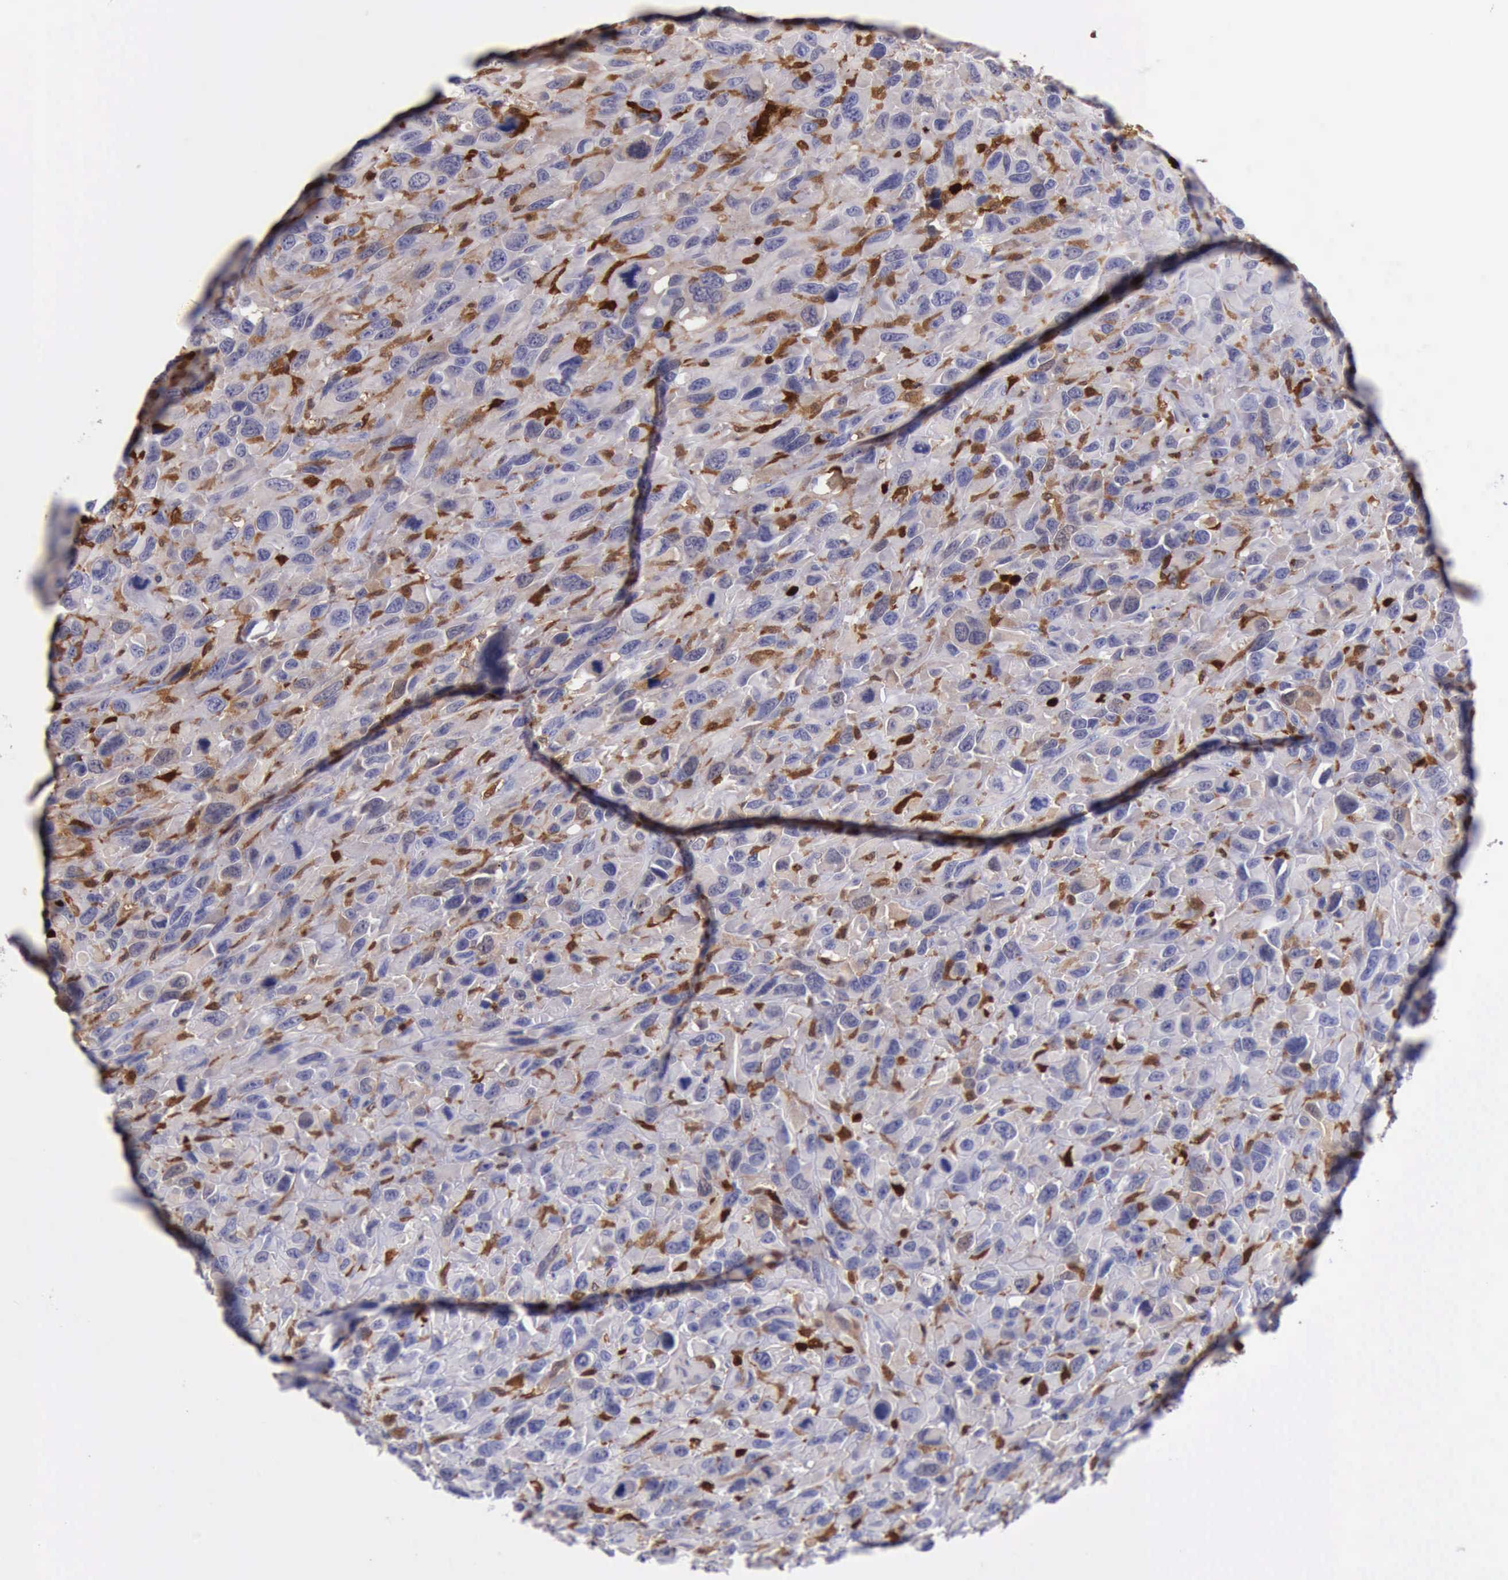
{"staining": {"intensity": "negative", "quantity": "none", "location": "none"}, "tissue": "renal cancer", "cell_type": "Tumor cells", "image_type": "cancer", "snomed": [{"axis": "morphology", "description": "Adenocarcinoma, NOS"}, {"axis": "topography", "description": "Kidney"}], "caption": "A high-resolution histopathology image shows immunohistochemistry staining of renal cancer, which reveals no significant expression in tumor cells. Nuclei are stained in blue.", "gene": "CSTA", "patient": {"sex": "male", "age": 79}}